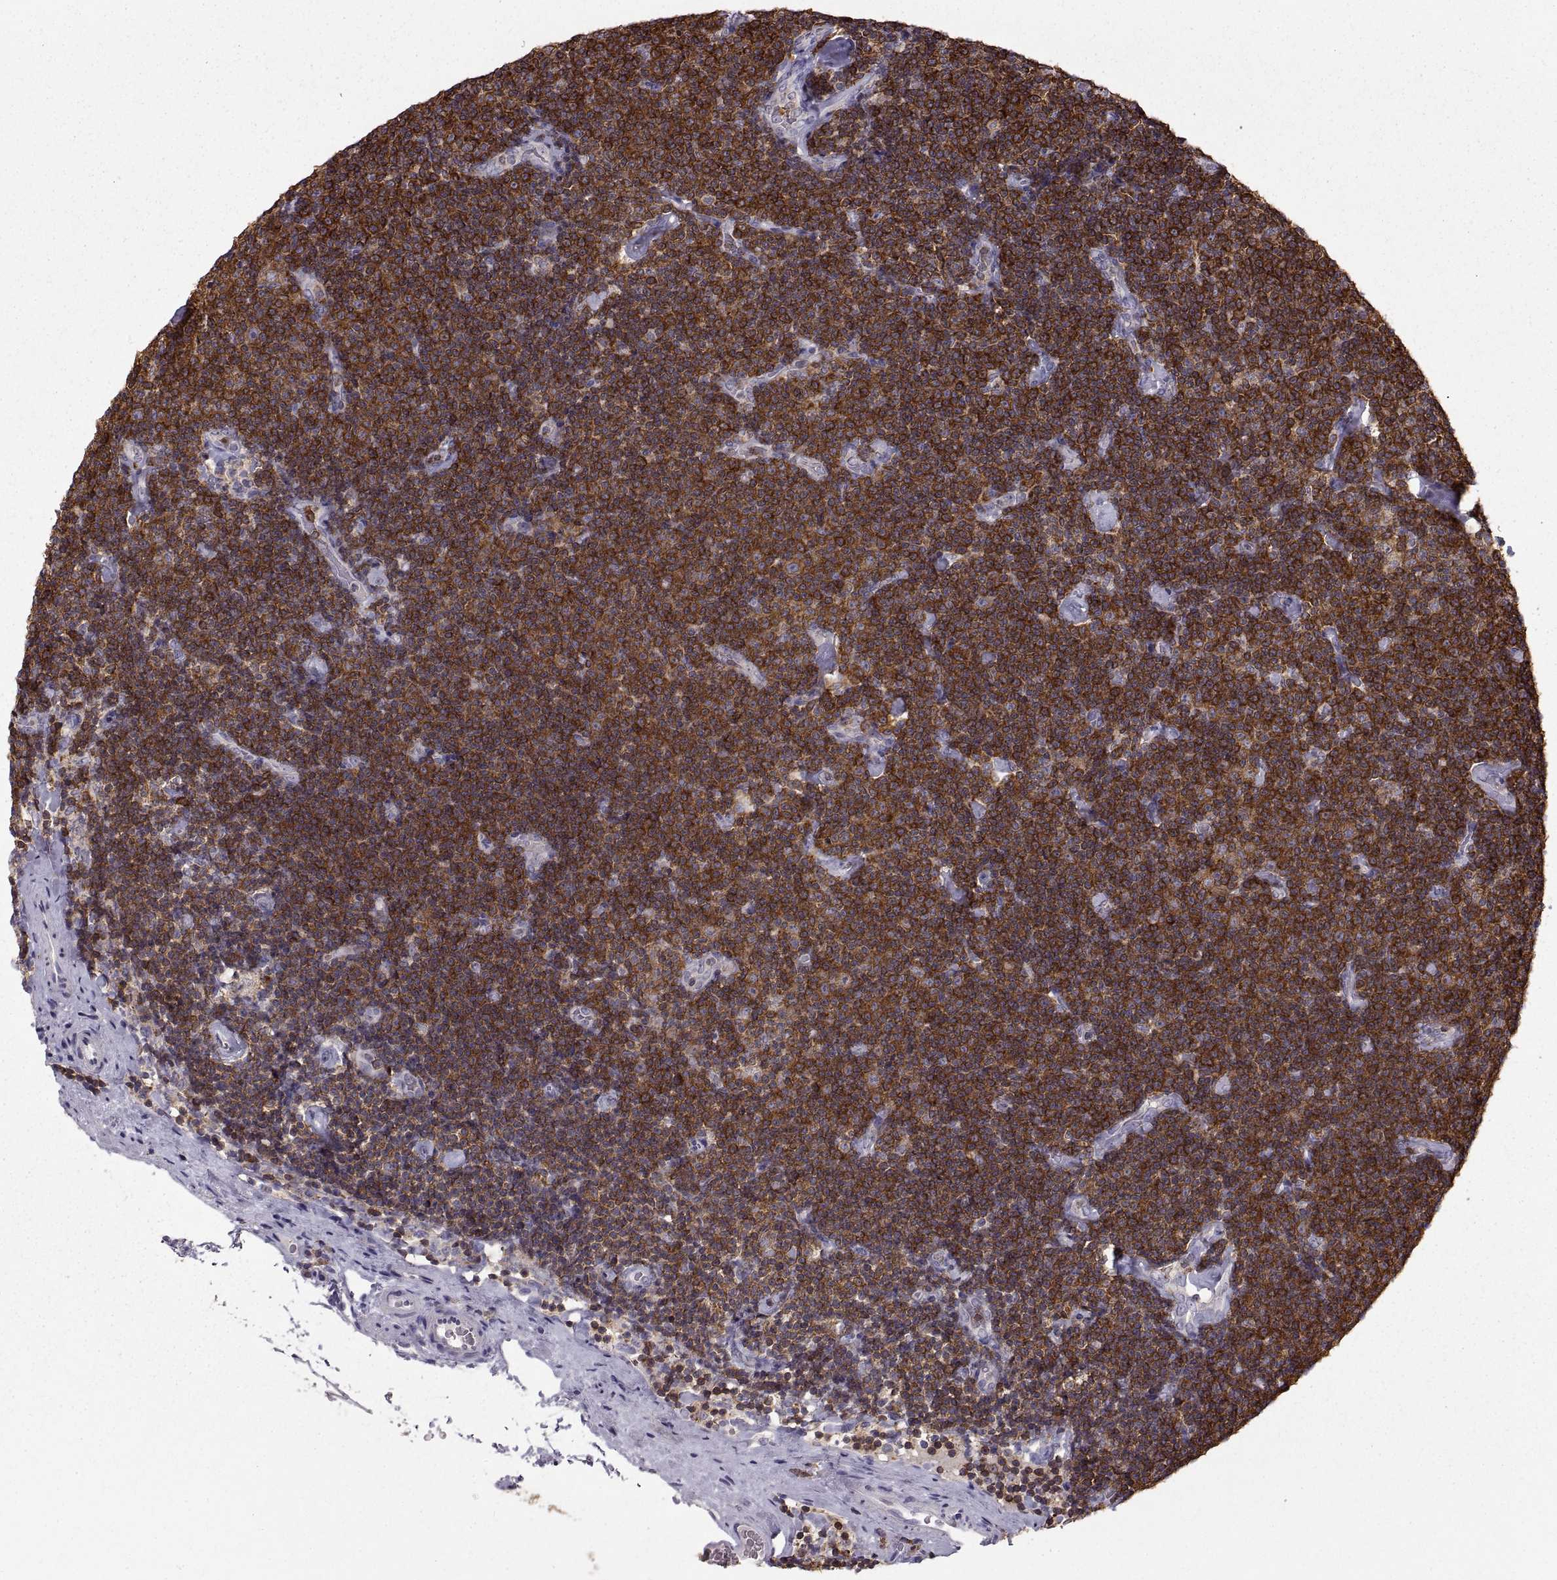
{"staining": {"intensity": "strong", "quantity": ">75%", "location": "cytoplasmic/membranous"}, "tissue": "lymphoma", "cell_type": "Tumor cells", "image_type": "cancer", "snomed": [{"axis": "morphology", "description": "Malignant lymphoma, non-Hodgkin's type, Low grade"}, {"axis": "topography", "description": "Lymph node"}], "caption": "Lymphoma was stained to show a protein in brown. There is high levels of strong cytoplasmic/membranous expression in approximately >75% of tumor cells. The staining is performed using DAB brown chromogen to label protein expression. The nuclei are counter-stained blue using hematoxylin.", "gene": "EZR", "patient": {"sex": "male", "age": 81}}